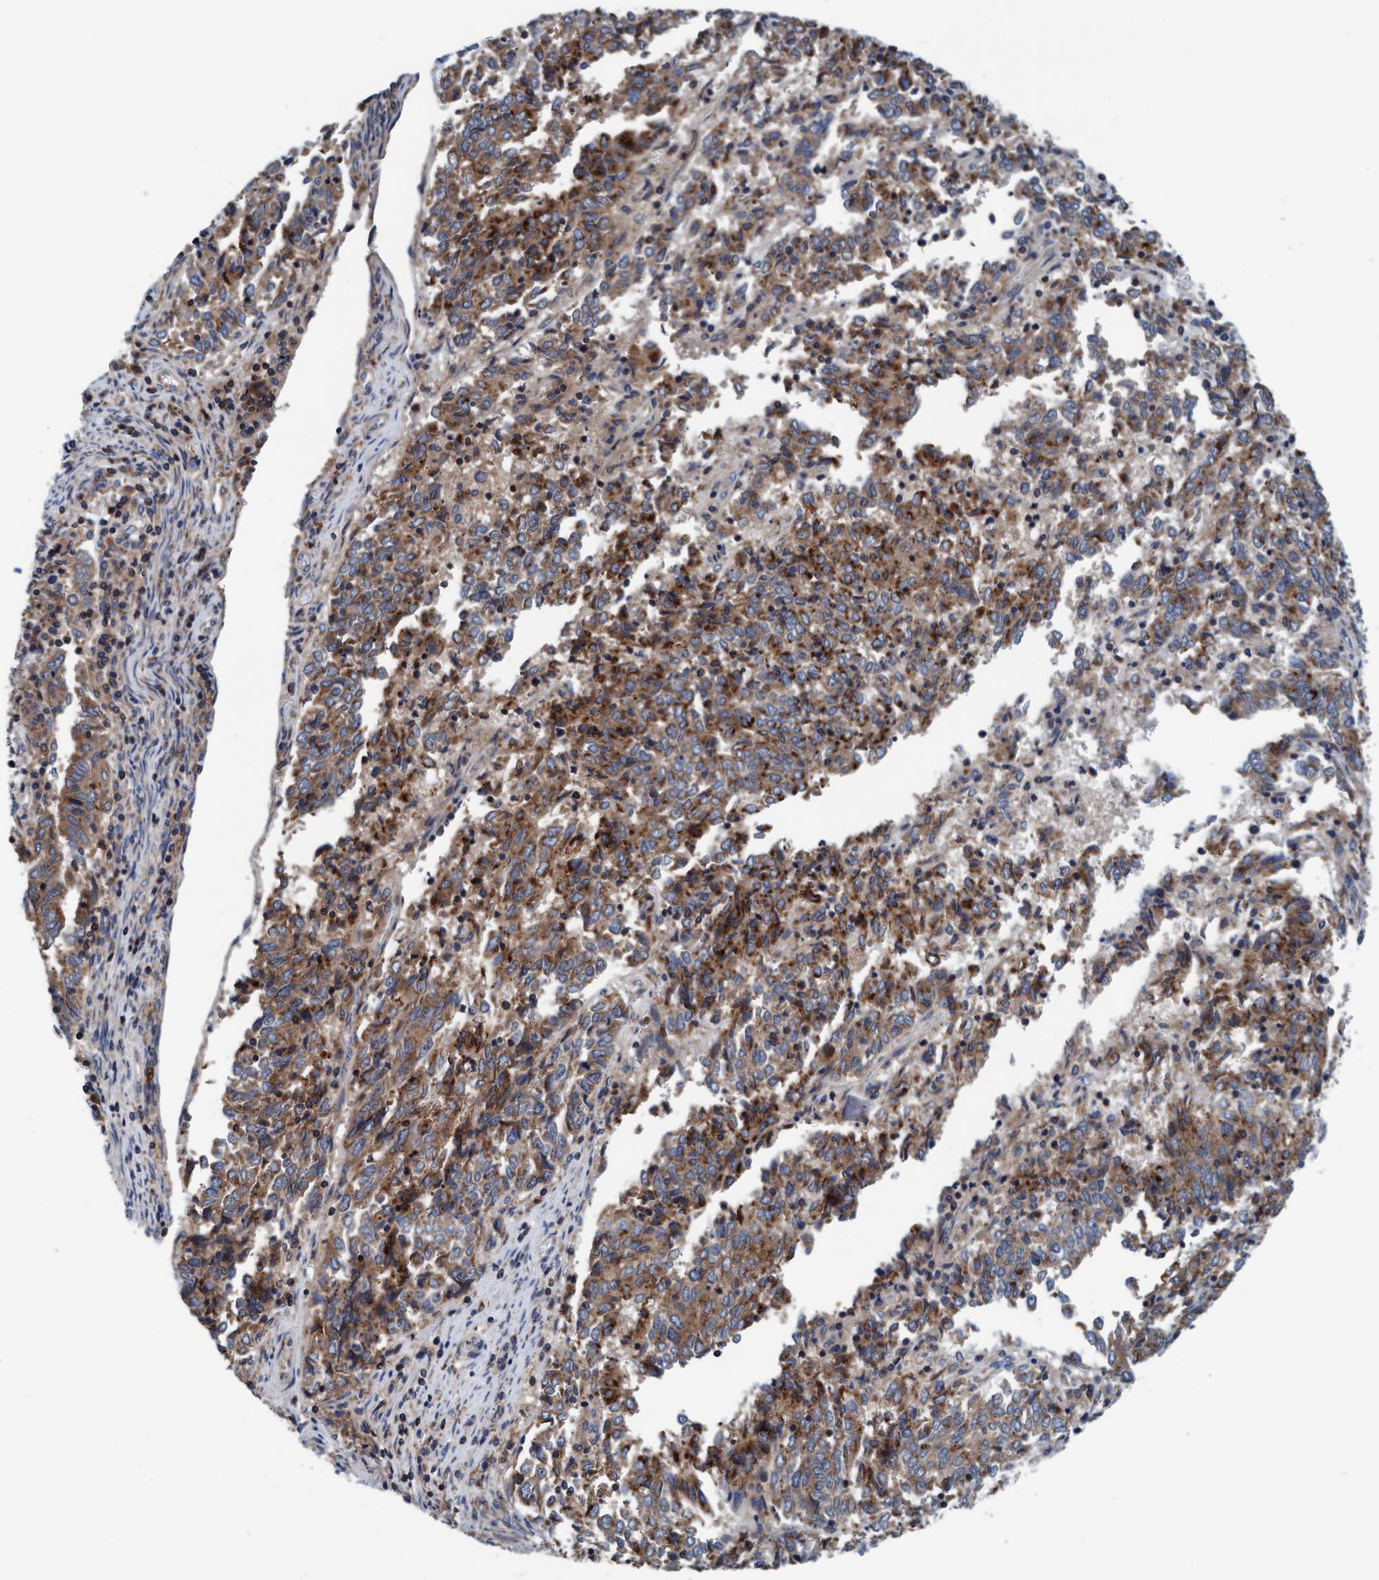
{"staining": {"intensity": "moderate", "quantity": ">75%", "location": "cytoplasmic/membranous"}, "tissue": "endometrial cancer", "cell_type": "Tumor cells", "image_type": "cancer", "snomed": [{"axis": "morphology", "description": "Adenocarcinoma, NOS"}, {"axis": "topography", "description": "Endometrium"}], "caption": "IHC (DAB) staining of human adenocarcinoma (endometrial) shows moderate cytoplasmic/membranous protein staining in about >75% of tumor cells.", "gene": "ENDOG", "patient": {"sex": "female", "age": 80}}